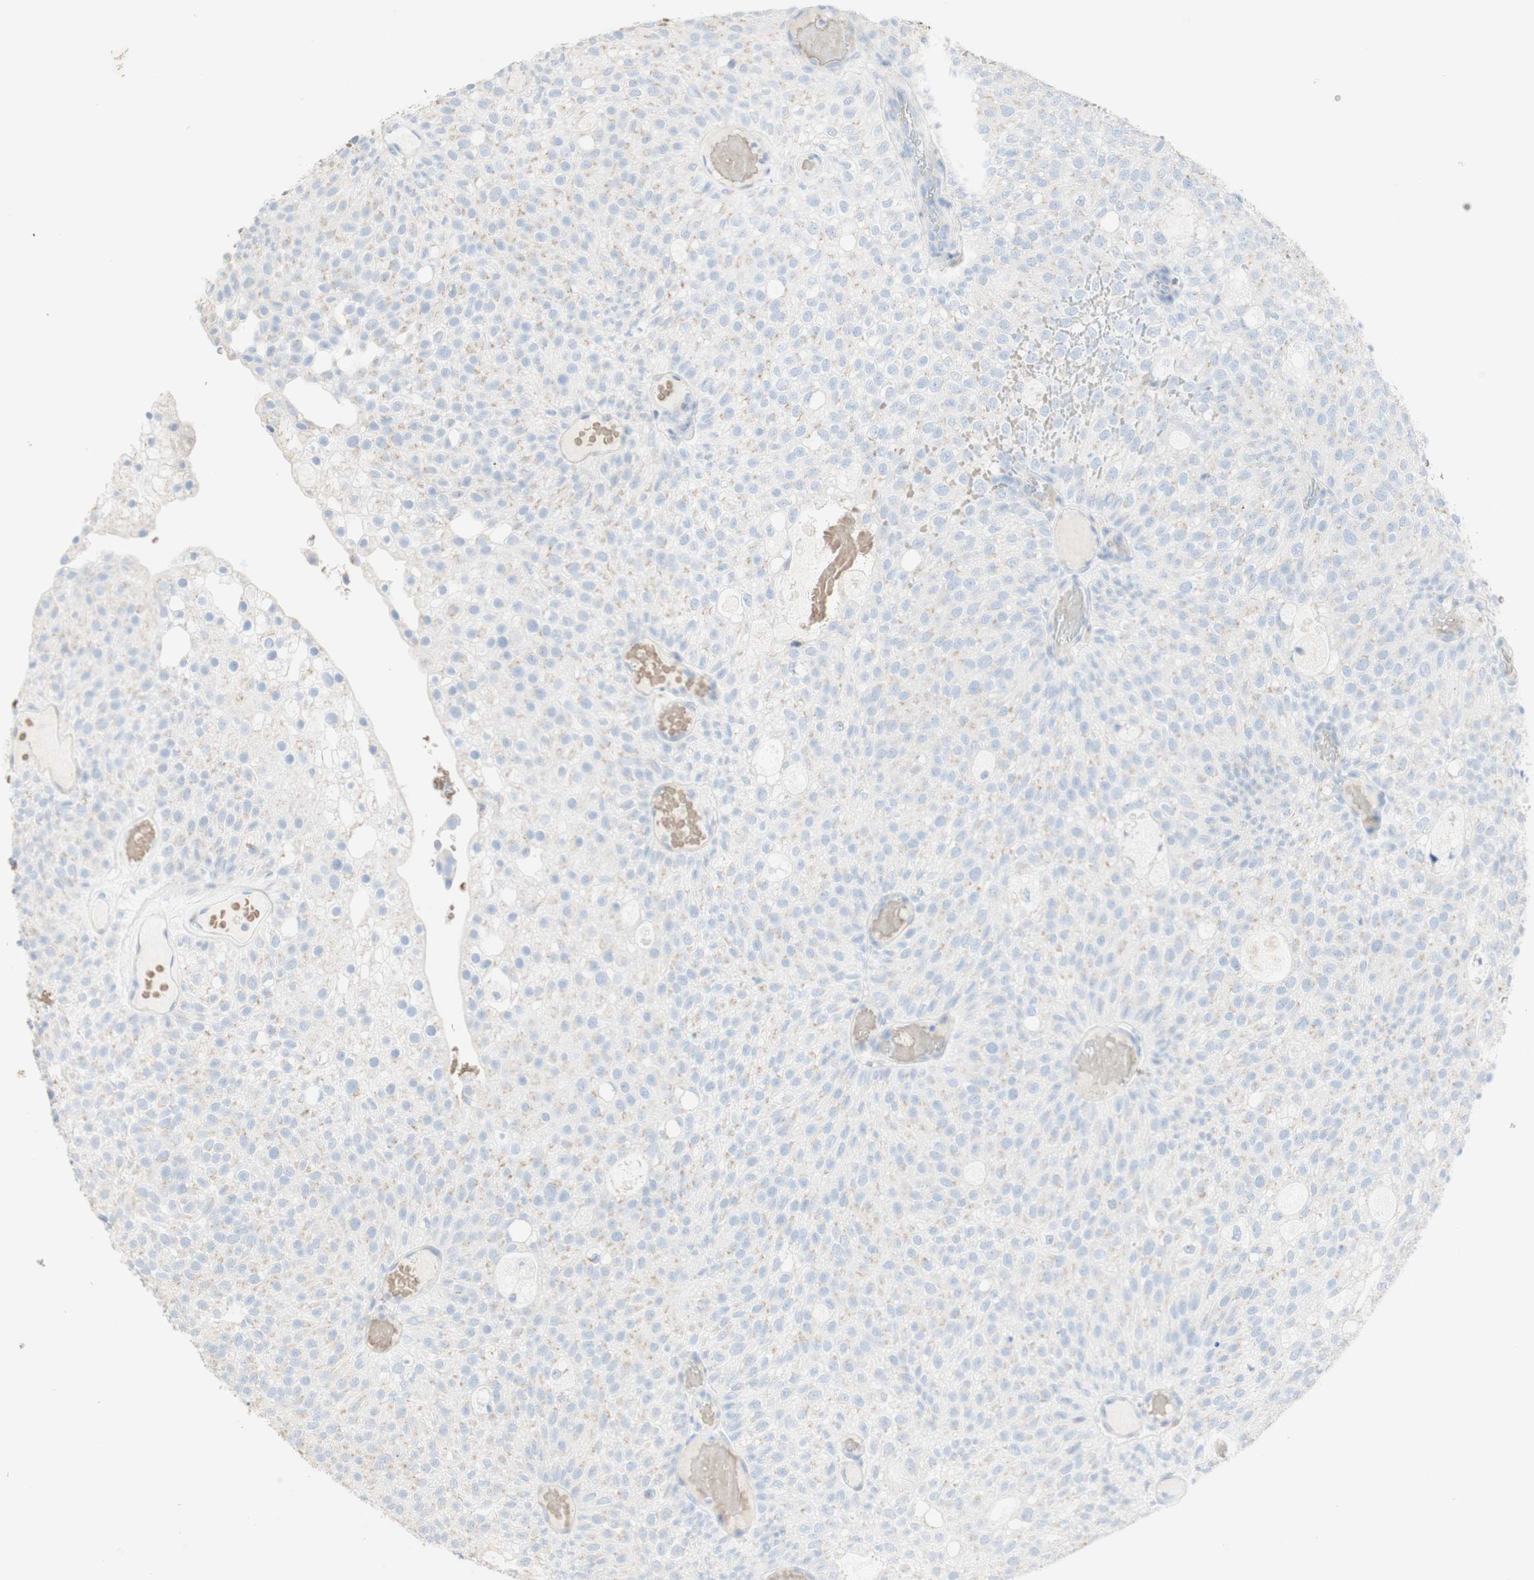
{"staining": {"intensity": "weak", "quantity": ">75%", "location": "cytoplasmic/membranous"}, "tissue": "urothelial cancer", "cell_type": "Tumor cells", "image_type": "cancer", "snomed": [{"axis": "morphology", "description": "Urothelial carcinoma, Low grade"}, {"axis": "topography", "description": "Urinary bladder"}], "caption": "The histopathology image shows immunohistochemical staining of urothelial carcinoma (low-grade). There is weak cytoplasmic/membranous expression is identified in about >75% of tumor cells. The staining was performed using DAB, with brown indicating positive protein expression. Nuclei are stained blue with hematoxylin.", "gene": "MANEA", "patient": {"sex": "male", "age": 78}}